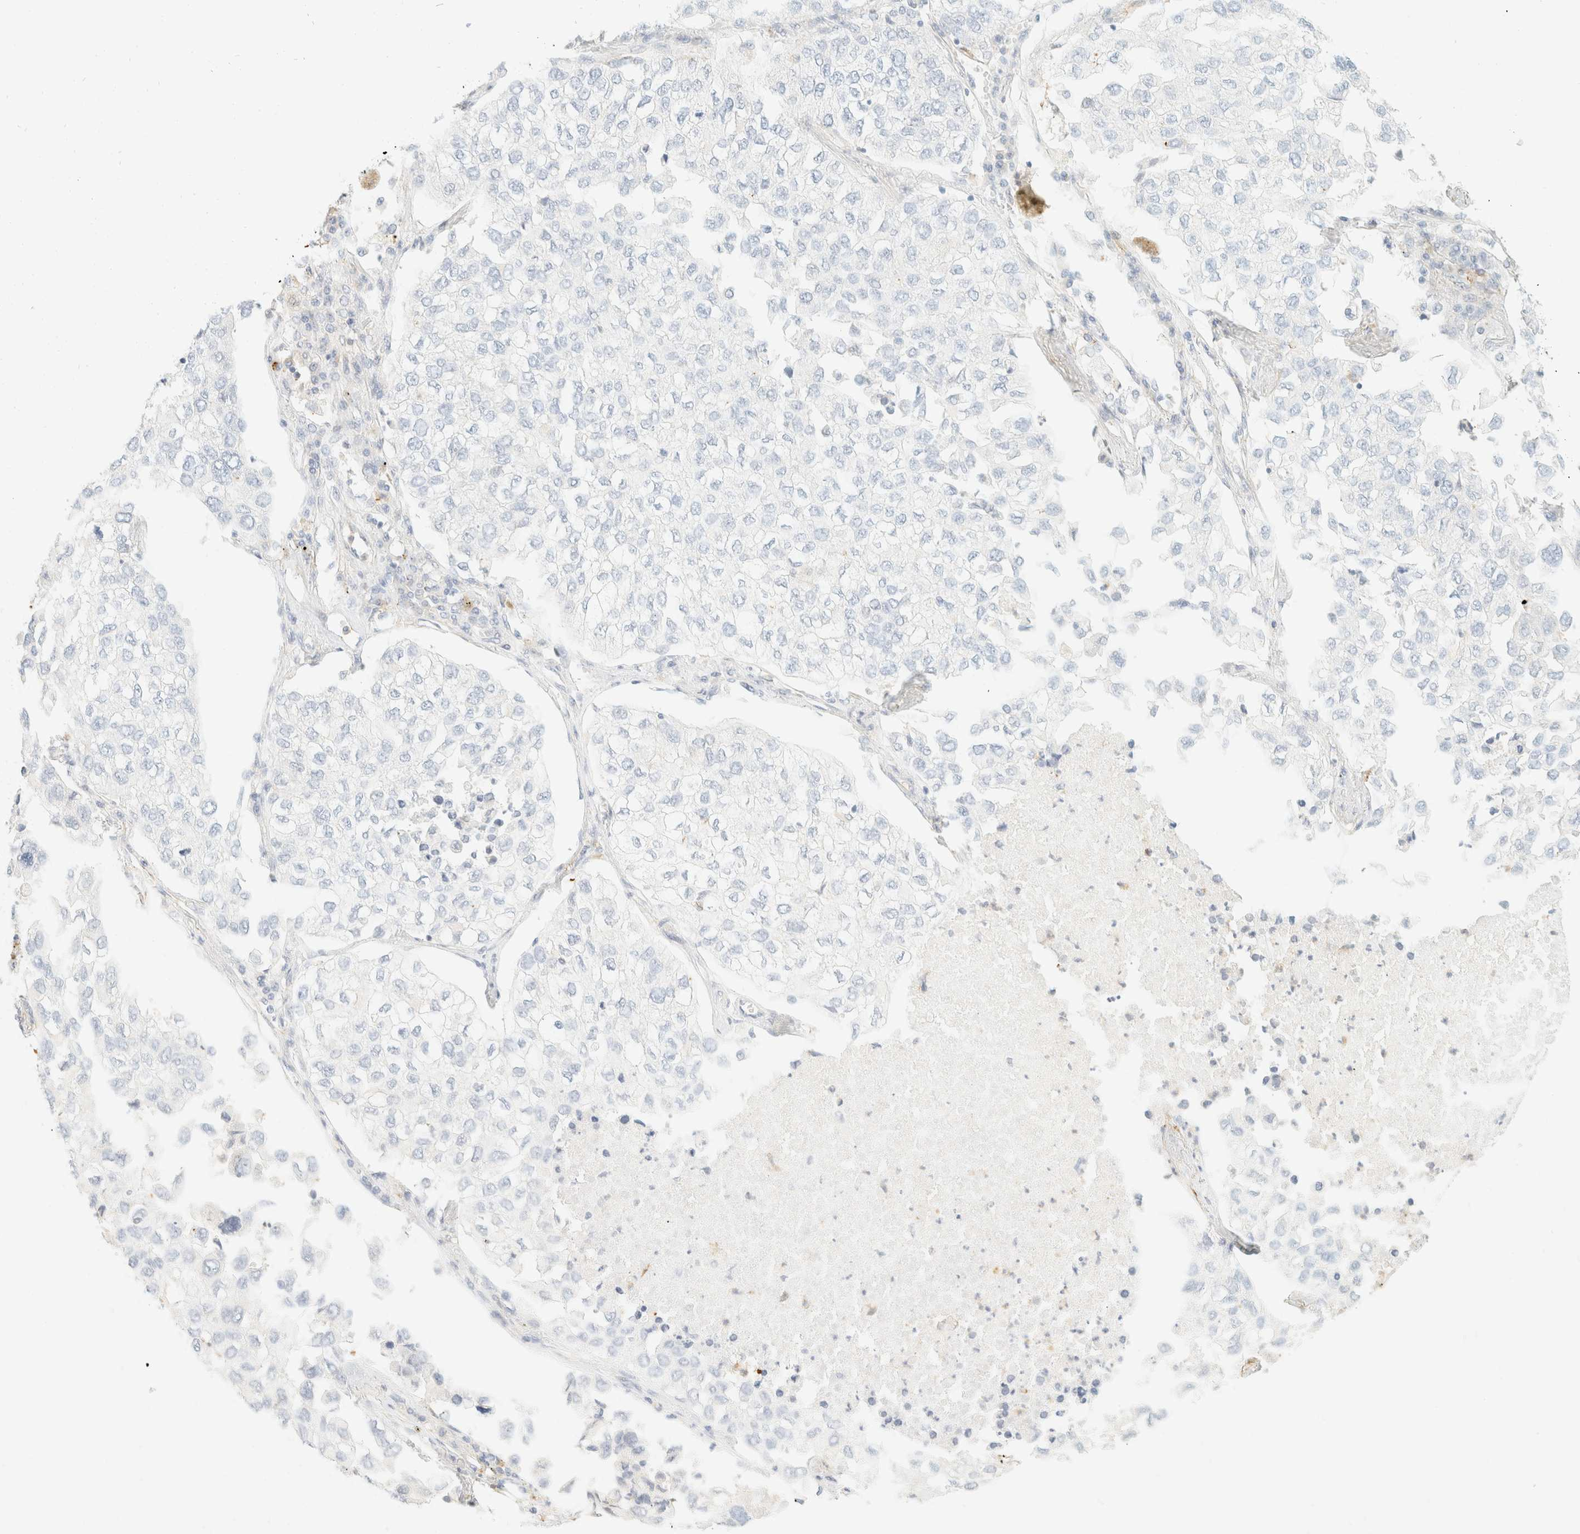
{"staining": {"intensity": "negative", "quantity": "none", "location": "none"}, "tissue": "lung cancer", "cell_type": "Tumor cells", "image_type": "cancer", "snomed": [{"axis": "morphology", "description": "Adenocarcinoma, NOS"}, {"axis": "topography", "description": "Lung"}], "caption": "This is an immunohistochemistry (IHC) histopathology image of lung adenocarcinoma. There is no staining in tumor cells.", "gene": "OTOP2", "patient": {"sex": "male", "age": 63}}